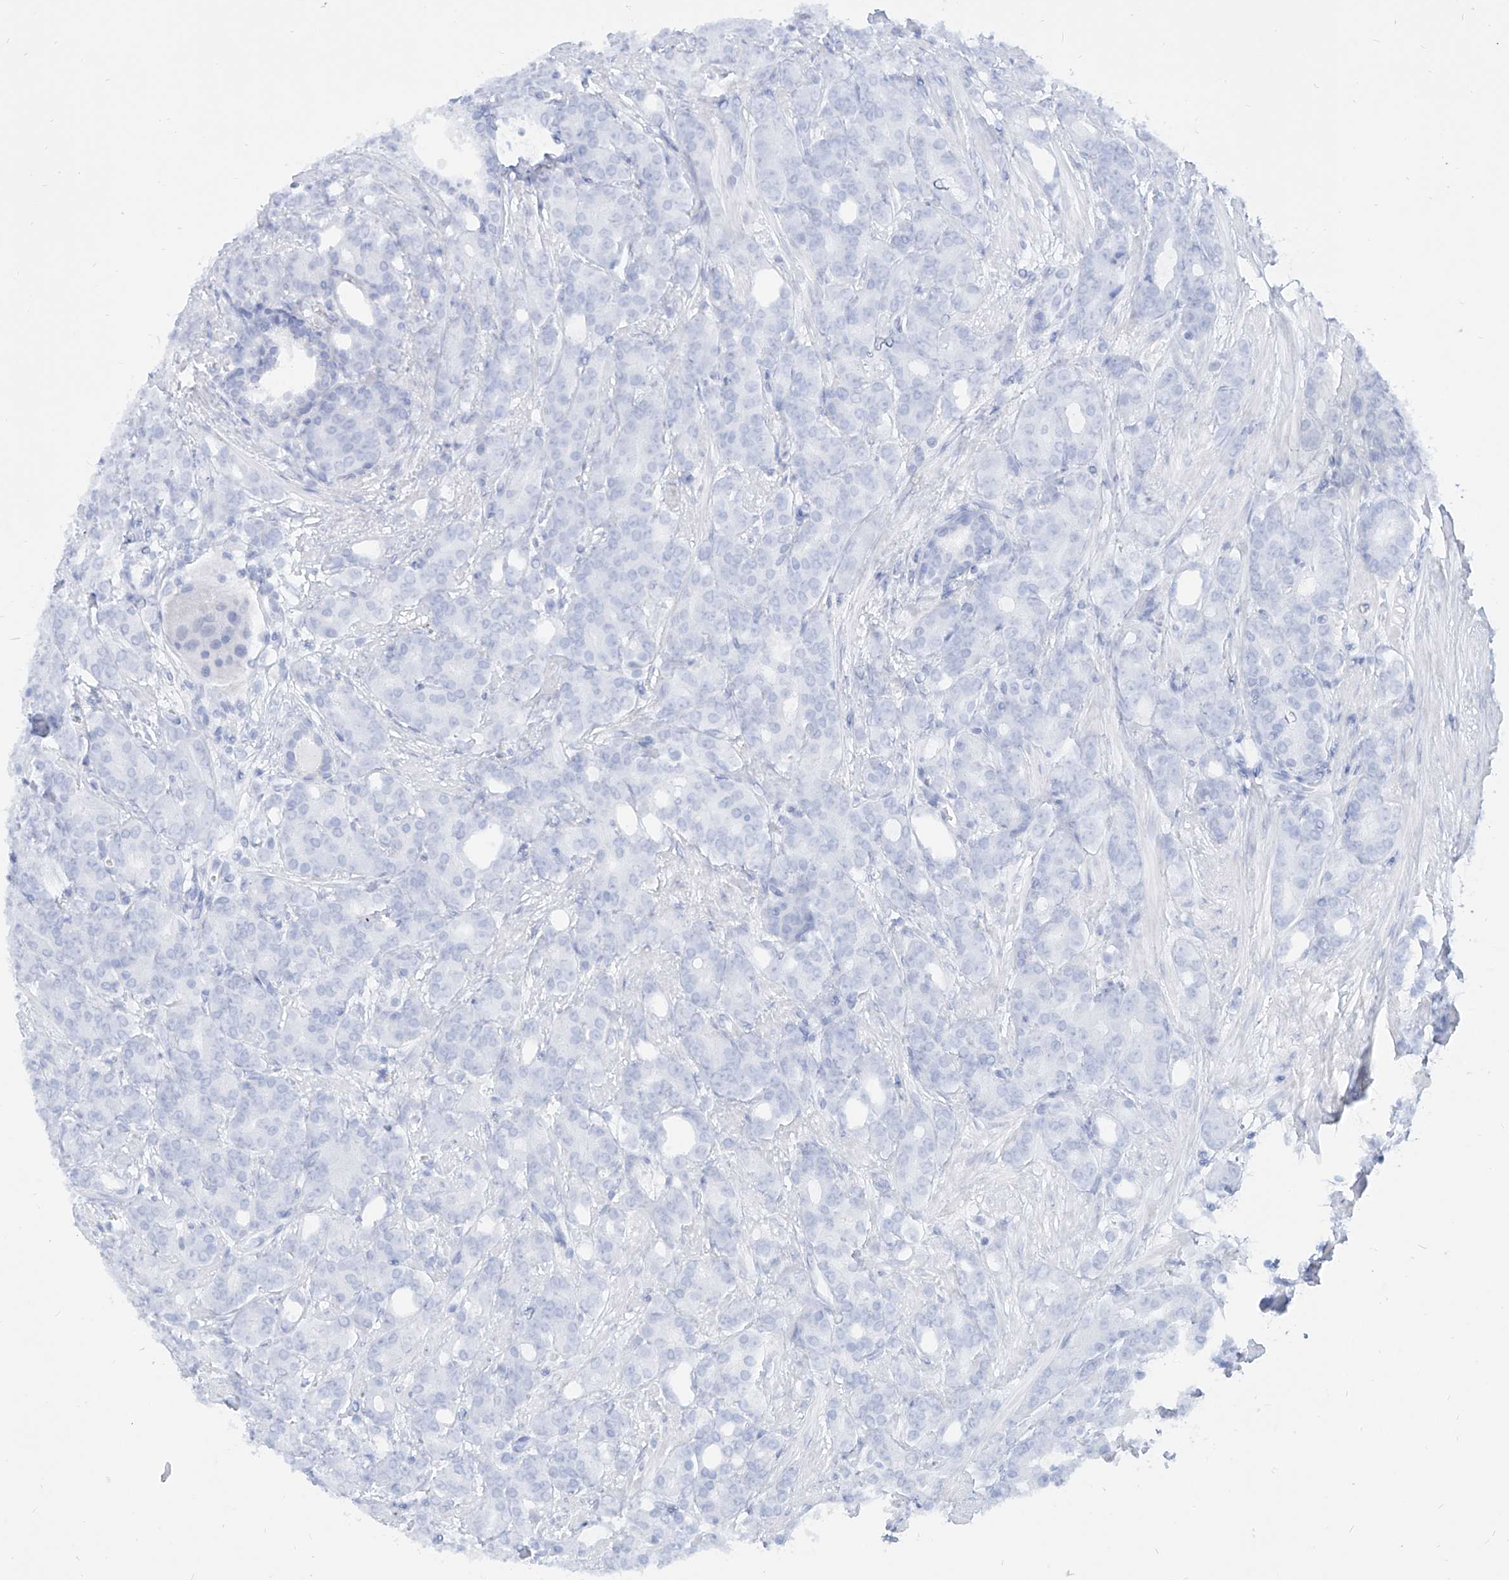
{"staining": {"intensity": "negative", "quantity": "none", "location": "none"}, "tissue": "prostate cancer", "cell_type": "Tumor cells", "image_type": "cancer", "snomed": [{"axis": "morphology", "description": "Adenocarcinoma, High grade"}, {"axis": "topography", "description": "Prostate"}], "caption": "Photomicrograph shows no protein positivity in tumor cells of prostate adenocarcinoma (high-grade) tissue.", "gene": "PDXK", "patient": {"sex": "male", "age": 62}}